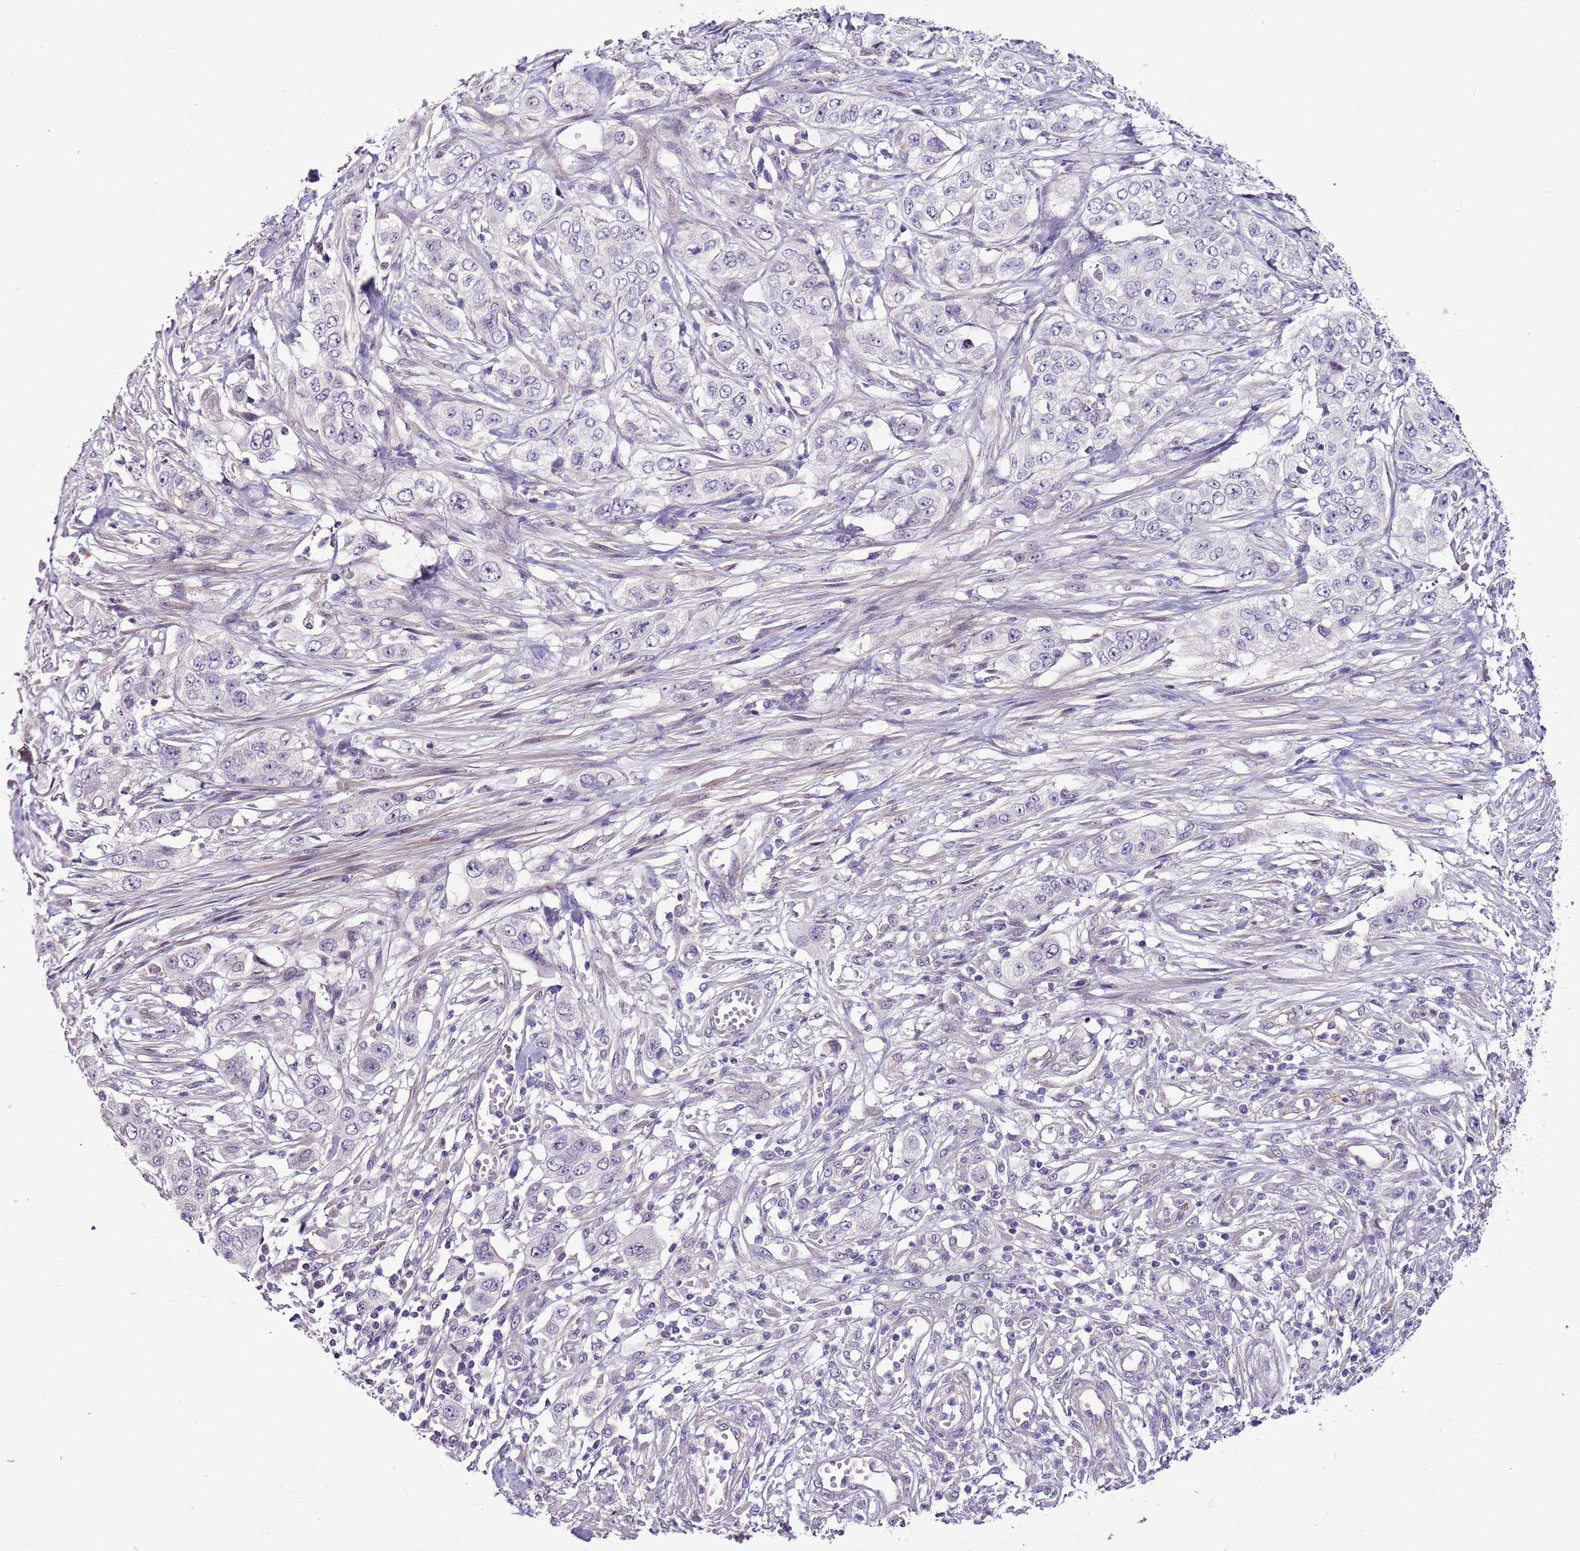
{"staining": {"intensity": "negative", "quantity": "none", "location": "none"}, "tissue": "stomach cancer", "cell_type": "Tumor cells", "image_type": "cancer", "snomed": [{"axis": "morphology", "description": "Adenocarcinoma, NOS"}, {"axis": "topography", "description": "Stomach, upper"}], "caption": "This is a photomicrograph of immunohistochemistry (IHC) staining of stomach adenocarcinoma, which shows no staining in tumor cells. The staining is performed using DAB (3,3'-diaminobenzidine) brown chromogen with nuclei counter-stained in using hematoxylin.", "gene": "NKX2-3", "patient": {"sex": "male", "age": 62}}